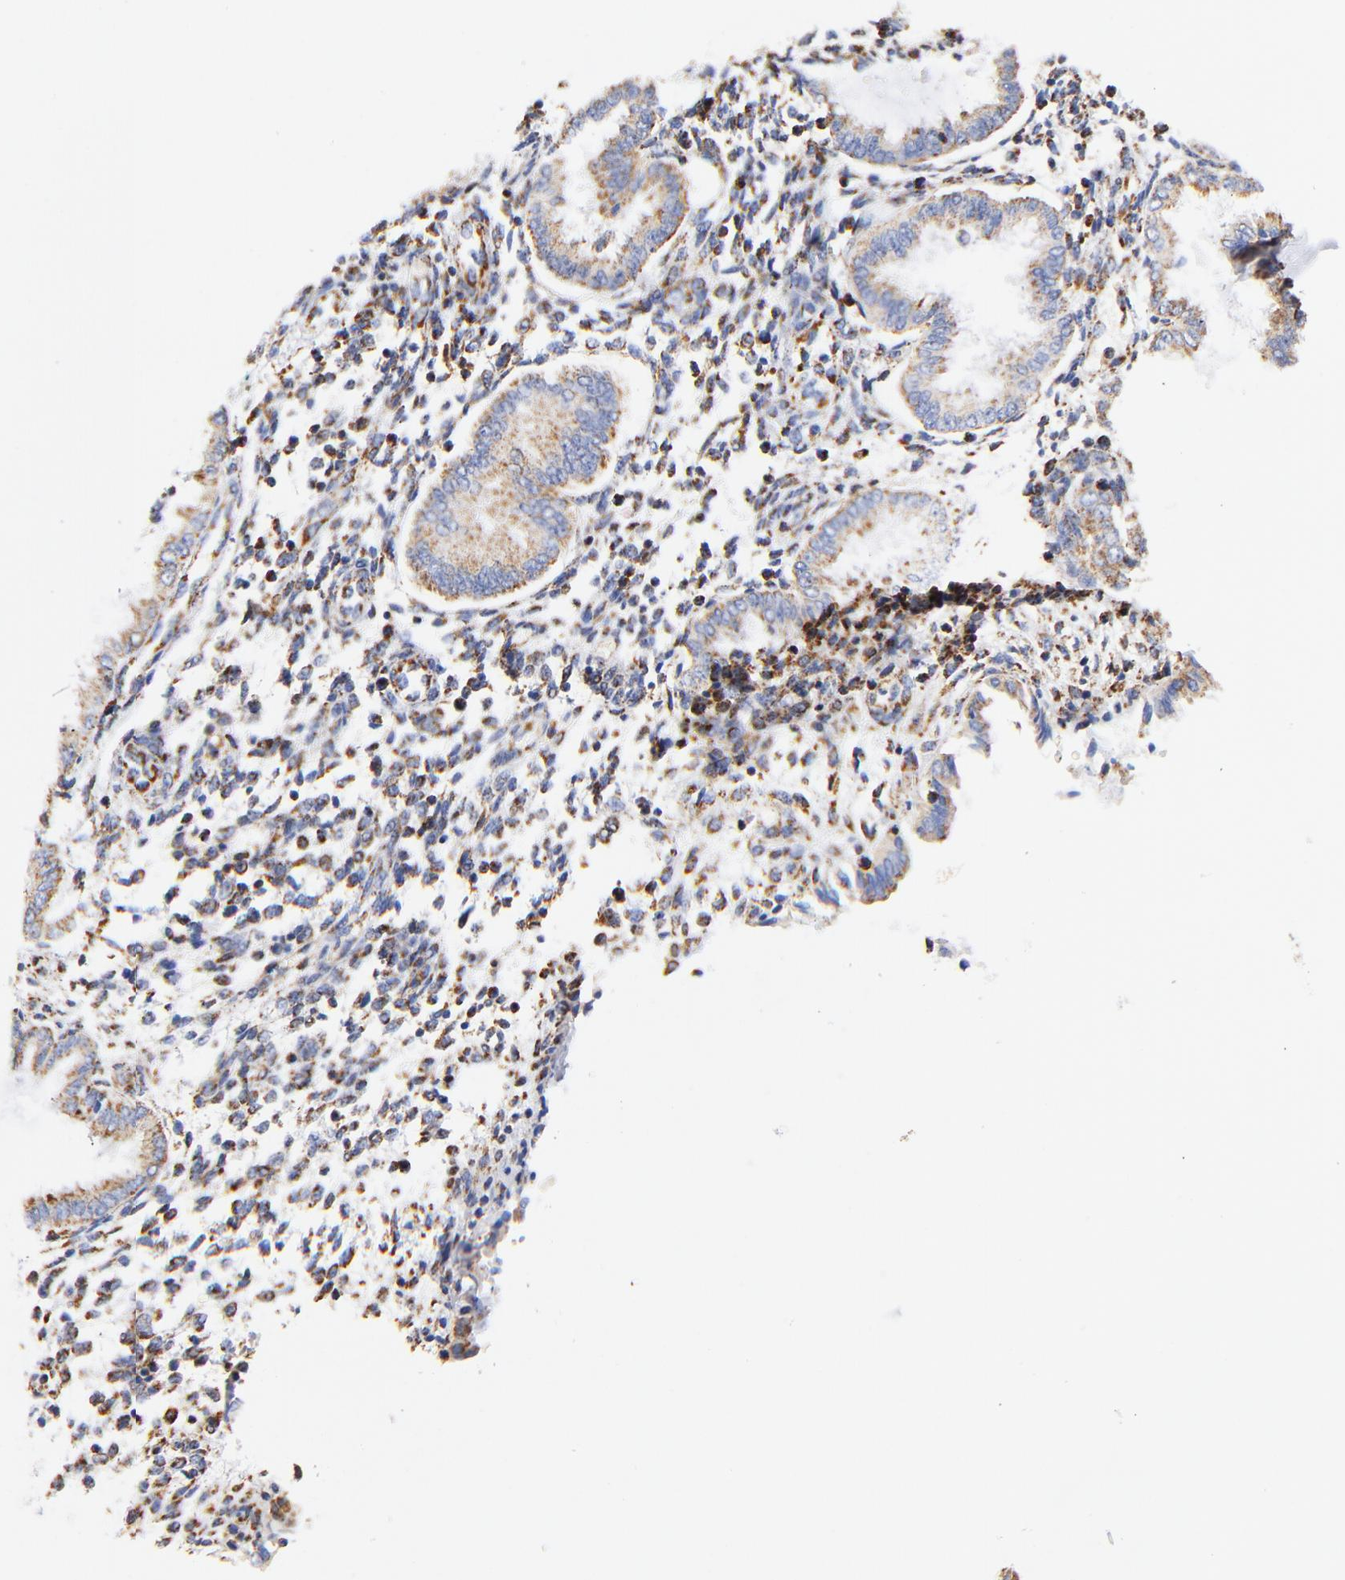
{"staining": {"intensity": "moderate", "quantity": "<25%", "location": "cytoplasmic/membranous"}, "tissue": "endometrium", "cell_type": "Cells in endometrial stroma", "image_type": "normal", "snomed": [{"axis": "morphology", "description": "Normal tissue, NOS"}, {"axis": "topography", "description": "Endometrium"}], "caption": "DAB (3,3'-diaminobenzidine) immunohistochemical staining of benign human endometrium reveals moderate cytoplasmic/membranous protein staining in about <25% of cells in endometrial stroma. (Brightfield microscopy of DAB IHC at high magnification).", "gene": "ATP5F1D", "patient": {"sex": "female", "age": 33}}